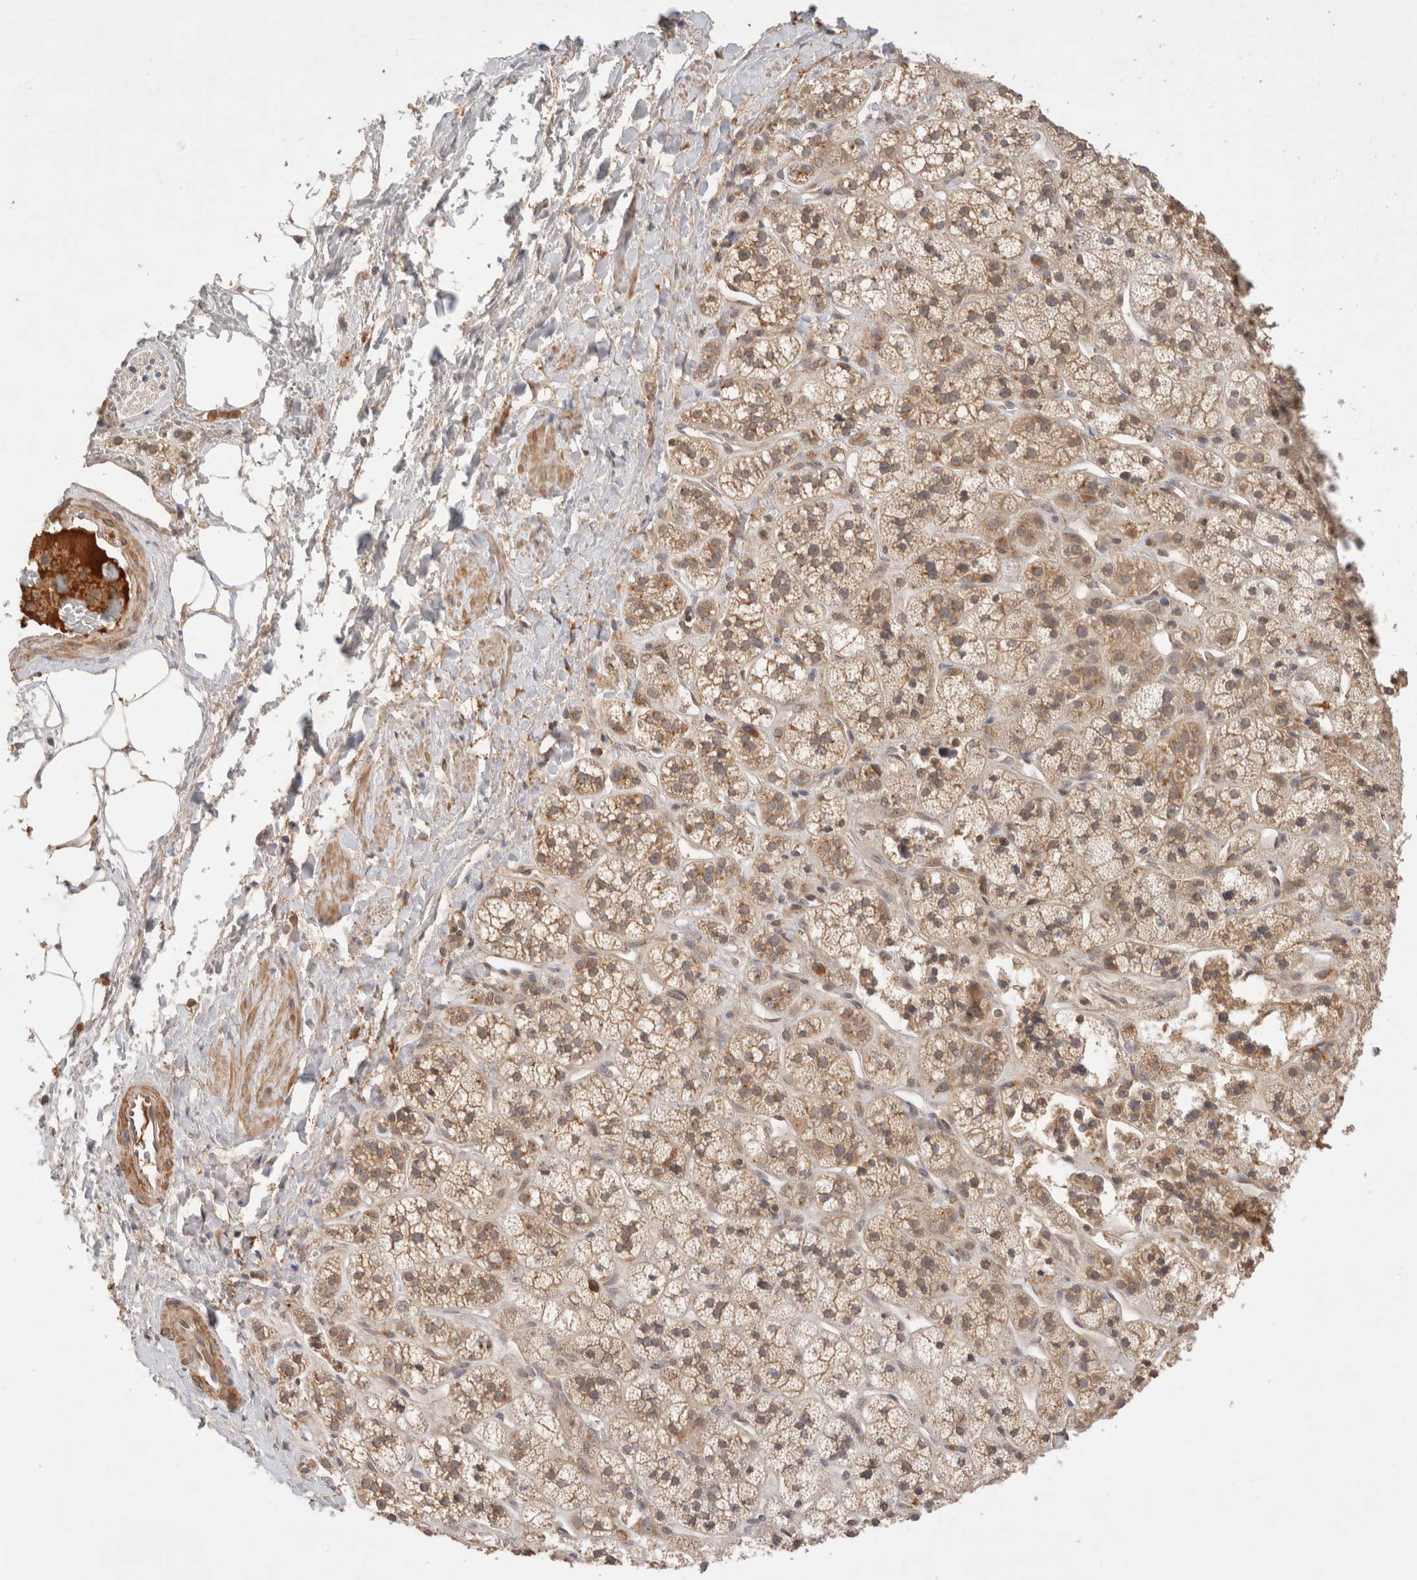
{"staining": {"intensity": "moderate", "quantity": ">75%", "location": "cytoplasmic/membranous"}, "tissue": "adrenal gland", "cell_type": "Glandular cells", "image_type": "normal", "snomed": [{"axis": "morphology", "description": "Normal tissue, NOS"}, {"axis": "topography", "description": "Adrenal gland"}], "caption": "A photomicrograph showing moderate cytoplasmic/membranous positivity in about >75% of glandular cells in benign adrenal gland, as visualized by brown immunohistochemical staining.", "gene": "CARNMT1", "patient": {"sex": "male", "age": 56}}